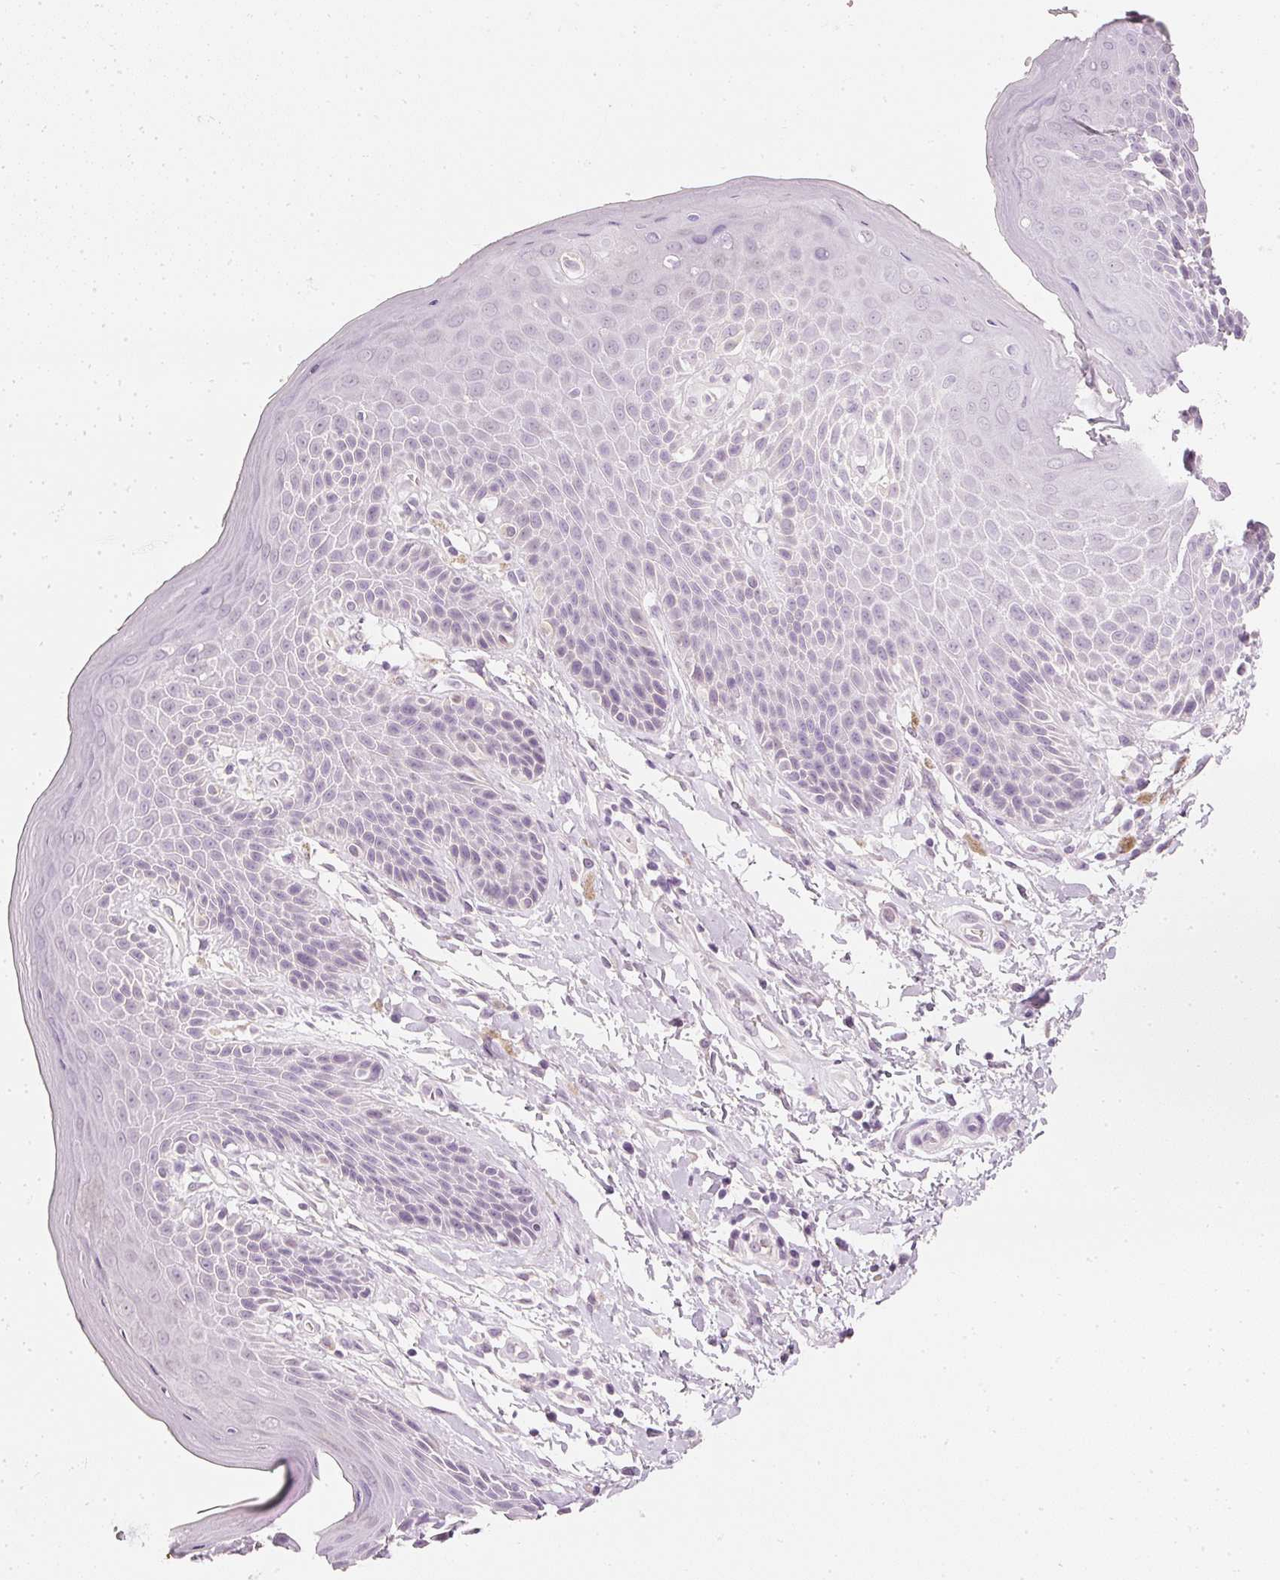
{"staining": {"intensity": "negative", "quantity": "none", "location": "none"}, "tissue": "skin", "cell_type": "Epidermal cells", "image_type": "normal", "snomed": [{"axis": "morphology", "description": "Normal tissue, NOS"}, {"axis": "topography", "description": "Peripheral nerve tissue"}], "caption": "Epidermal cells are negative for brown protein staining in unremarkable skin. (DAB immunohistochemistry (IHC), high magnification).", "gene": "ELAVL3", "patient": {"sex": "male", "age": 51}}